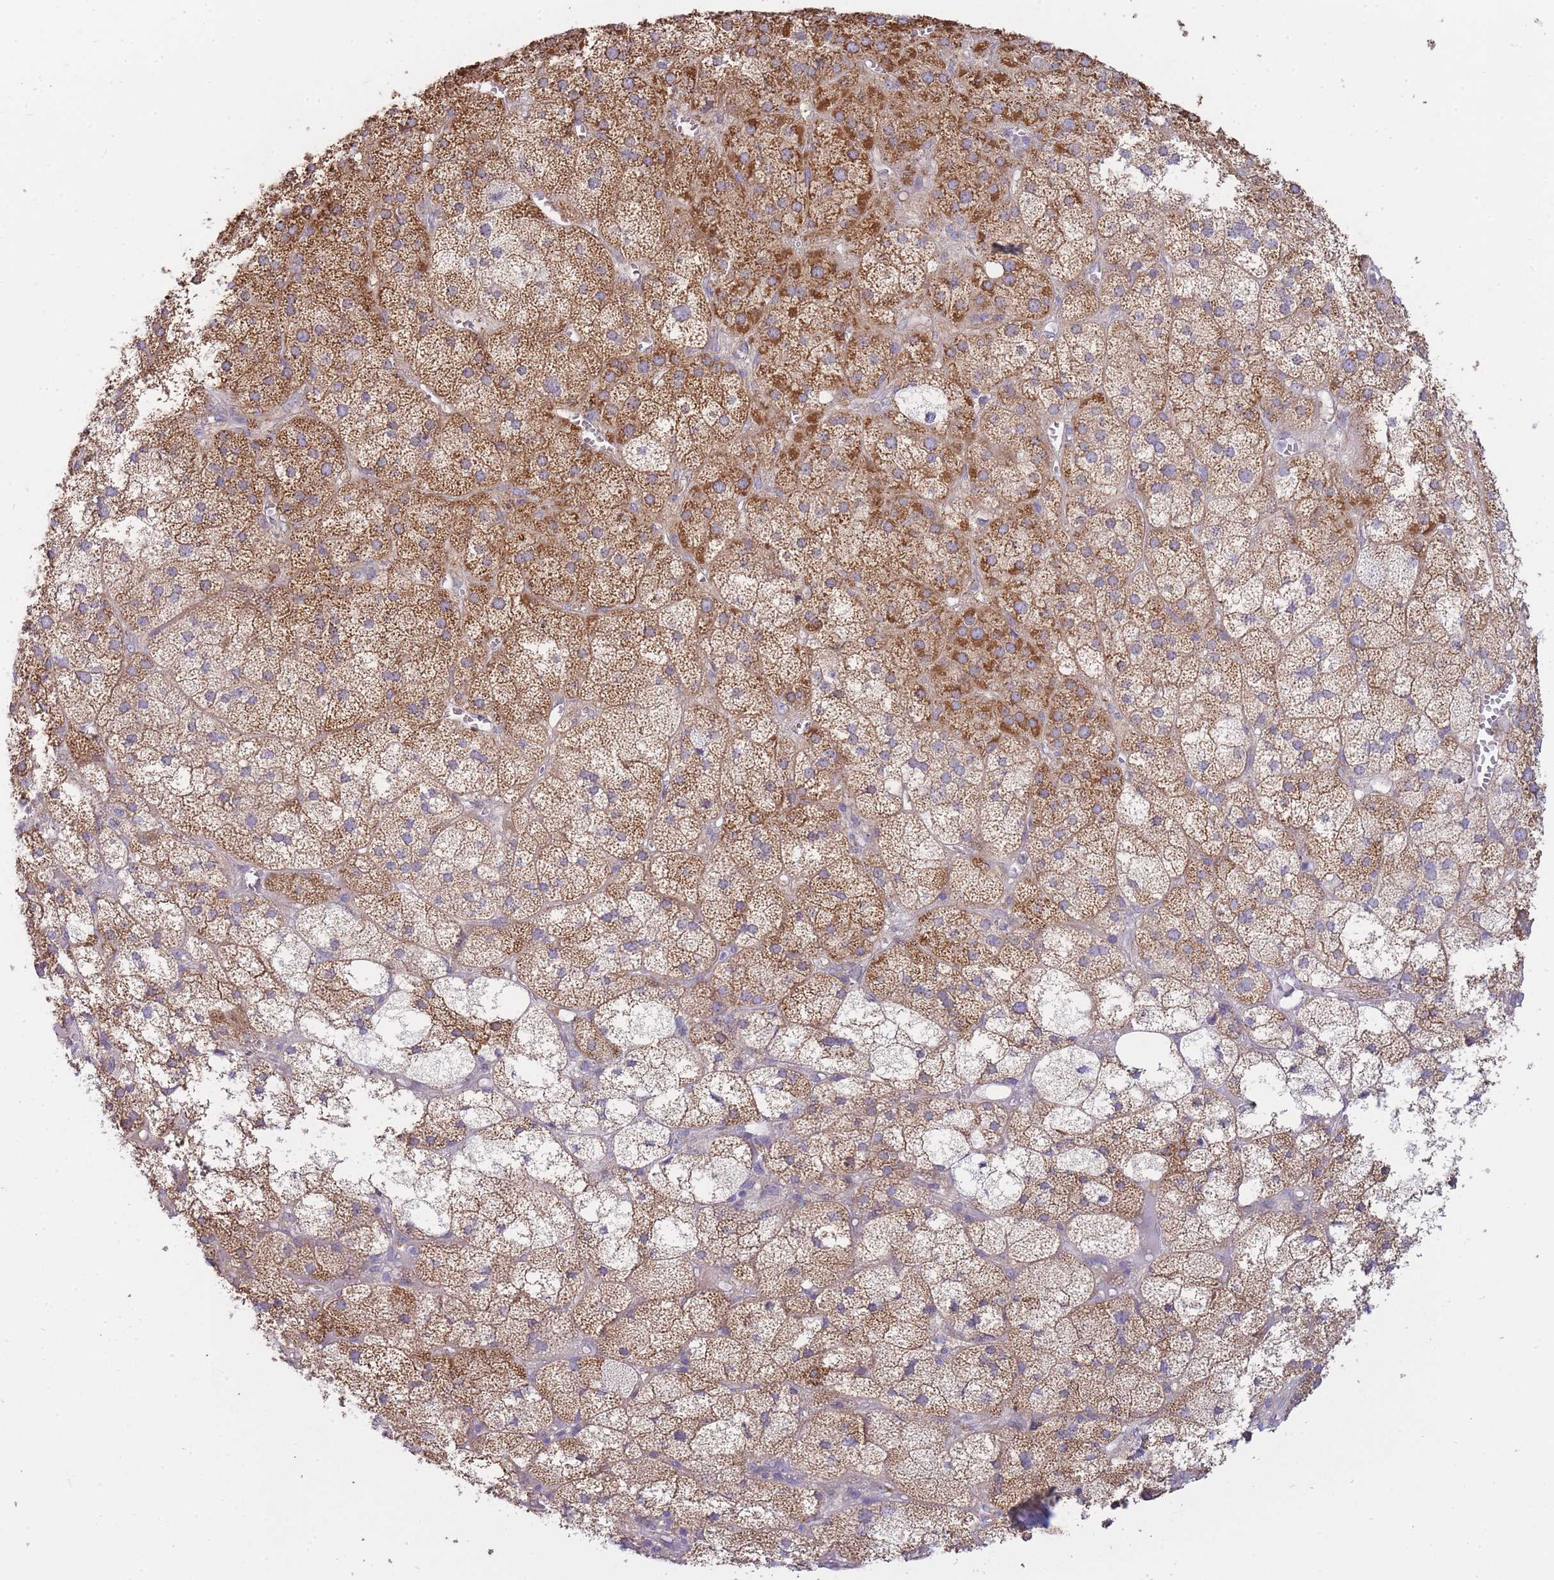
{"staining": {"intensity": "strong", "quantity": "25%-75%", "location": "cytoplasmic/membranous"}, "tissue": "adrenal gland", "cell_type": "Glandular cells", "image_type": "normal", "snomed": [{"axis": "morphology", "description": "Normal tissue, NOS"}, {"axis": "topography", "description": "Adrenal gland"}], "caption": "Immunohistochemical staining of unremarkable adrenal gland reveals high levels of strong cytoplasmic/membranous expression in about 25%-75% of glandular cells.", "gene": "COPG1", "patient": {"sex": "female", "age": 61}}